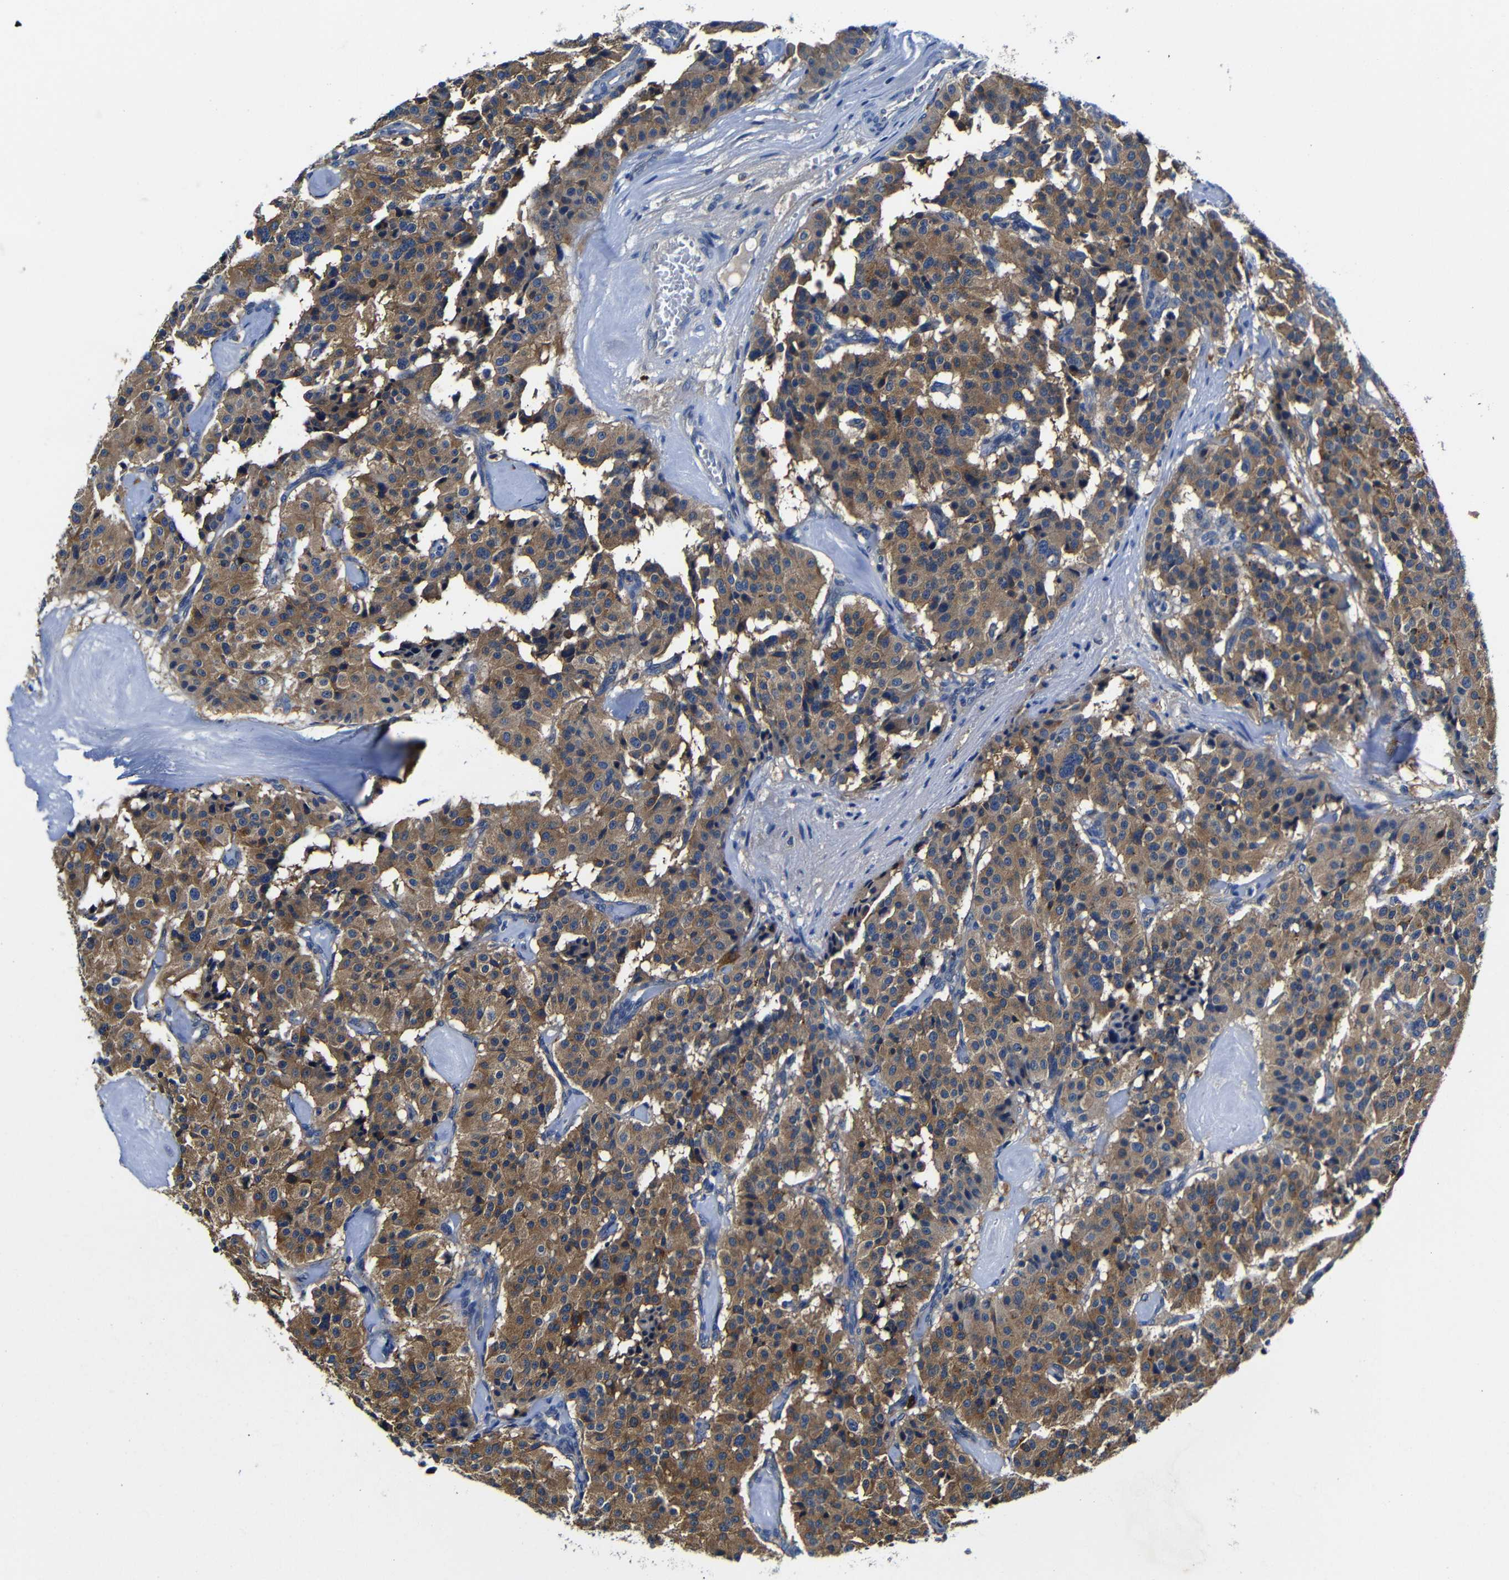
{"staining": {"intensity": "moderate", "quantity": ">75%", "location": "cytoplasmic/membranous"}, "tissue": "carcinoid", "cell_type": "Tumor cells", "image_type": "cancer", "snomed": [{"axis": "morphology", "description": "Carcinoid, malignant, NOS"}, {"axis": "topography", "description": "Lung"}], "caption": "High-power microscopy captured an IHC image of carcinoid (malignant), revealing moderate cytoplasmic/membranous staining in approximately >75% of tumor cells. (DAB (3,3'-diaminobenzidine) IHC with brightfield microscopy, high magnification).", "gene": "GIMAP2", "patient": {"sex": "male", "age": 30}}